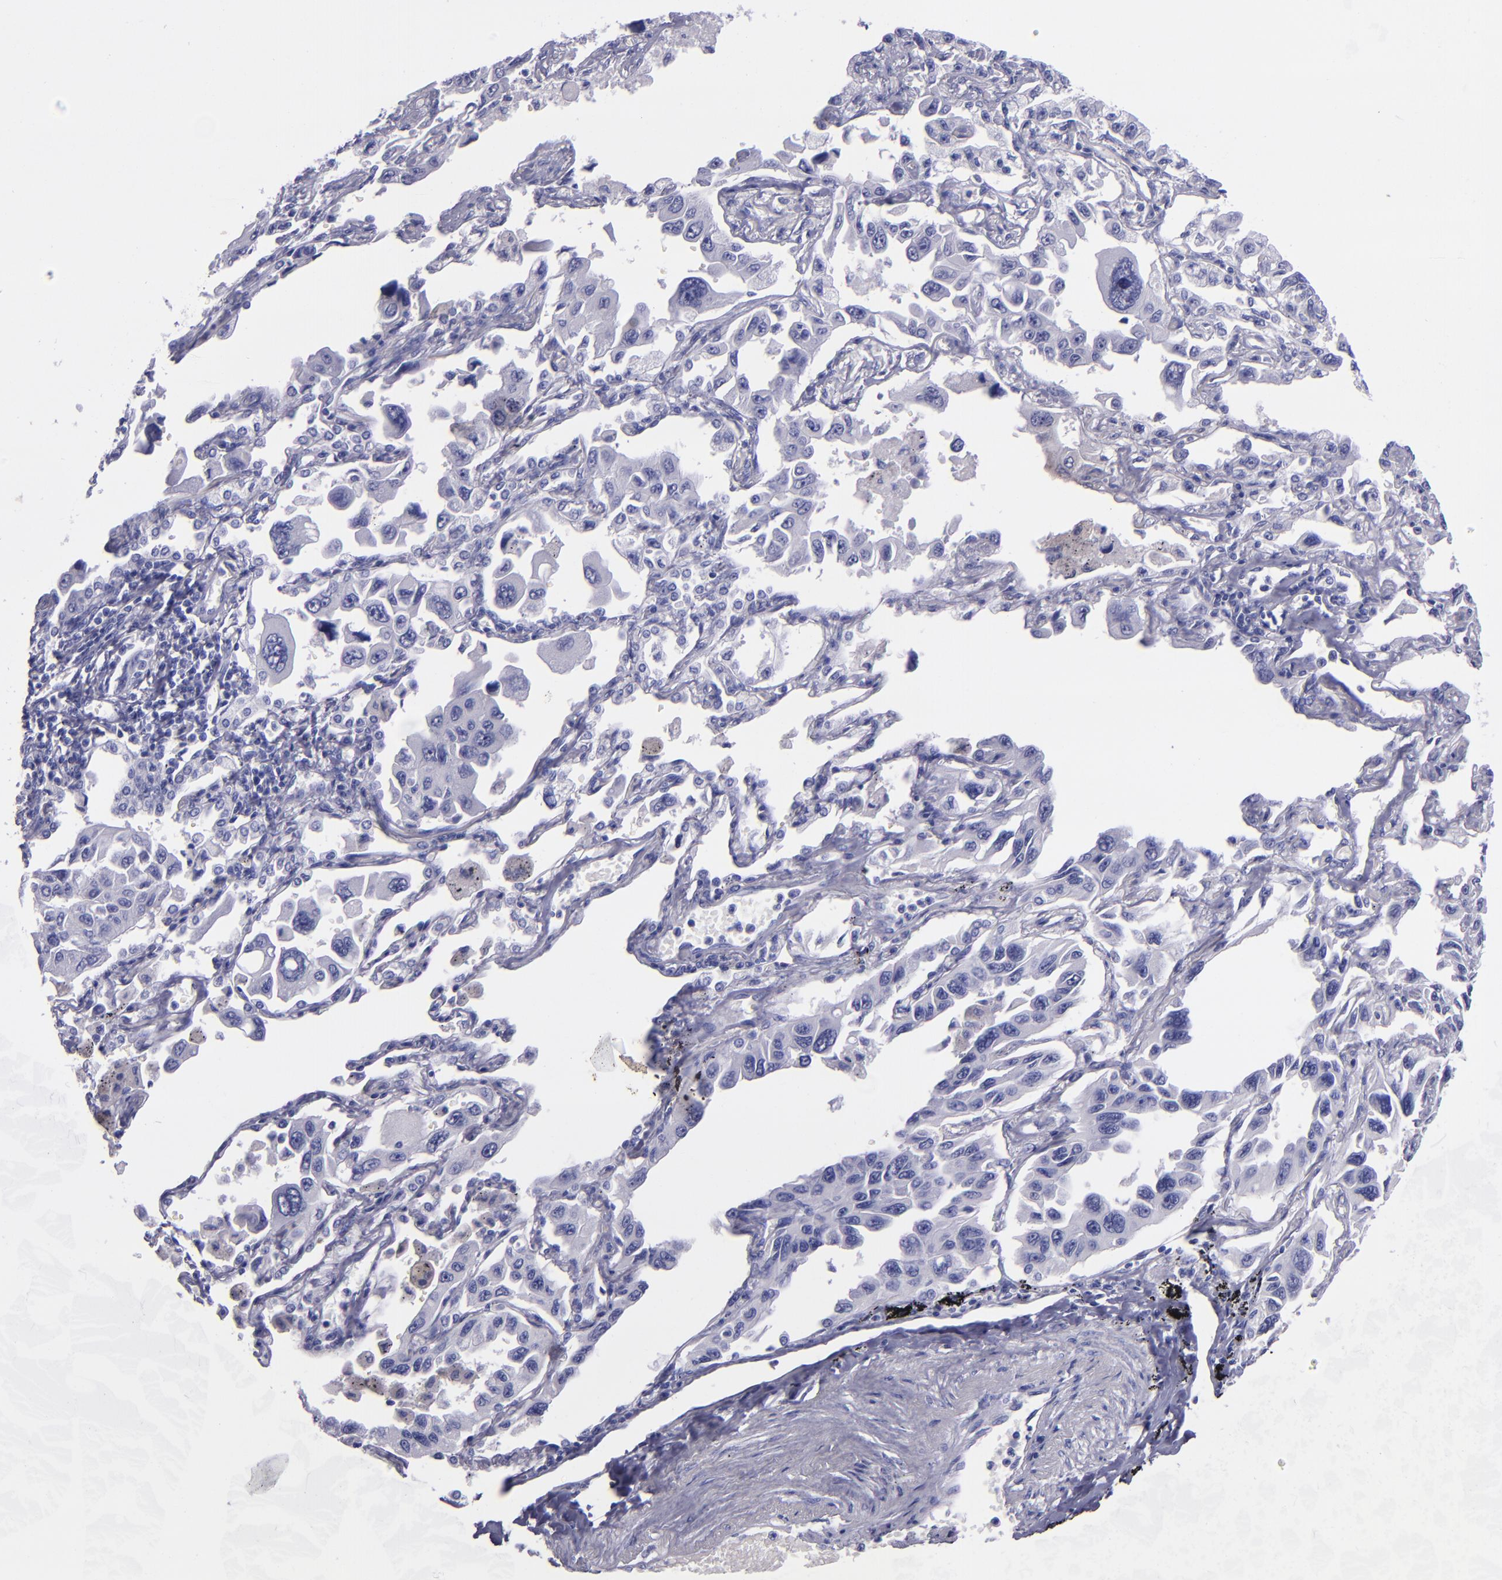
{"staining": {"intensity": "negative", "quantity": "none", "location": "none"}, "tissue": "lung cancer", "cell_type": "Tumor cells", "image_type": "cancer", "snomed": [{"axis": "morphology", "description": "Adenocarcinoma, NOS"}, {"axis": "topography", "description": "Lung"}], "caption": "This is a photomicrograph of immunohistochemistry staining of lung adenocarcinoma, which shows no expression in tumor cells.", "gene": "TNNT3", "patient": {"sex": "male", "age": 64}}